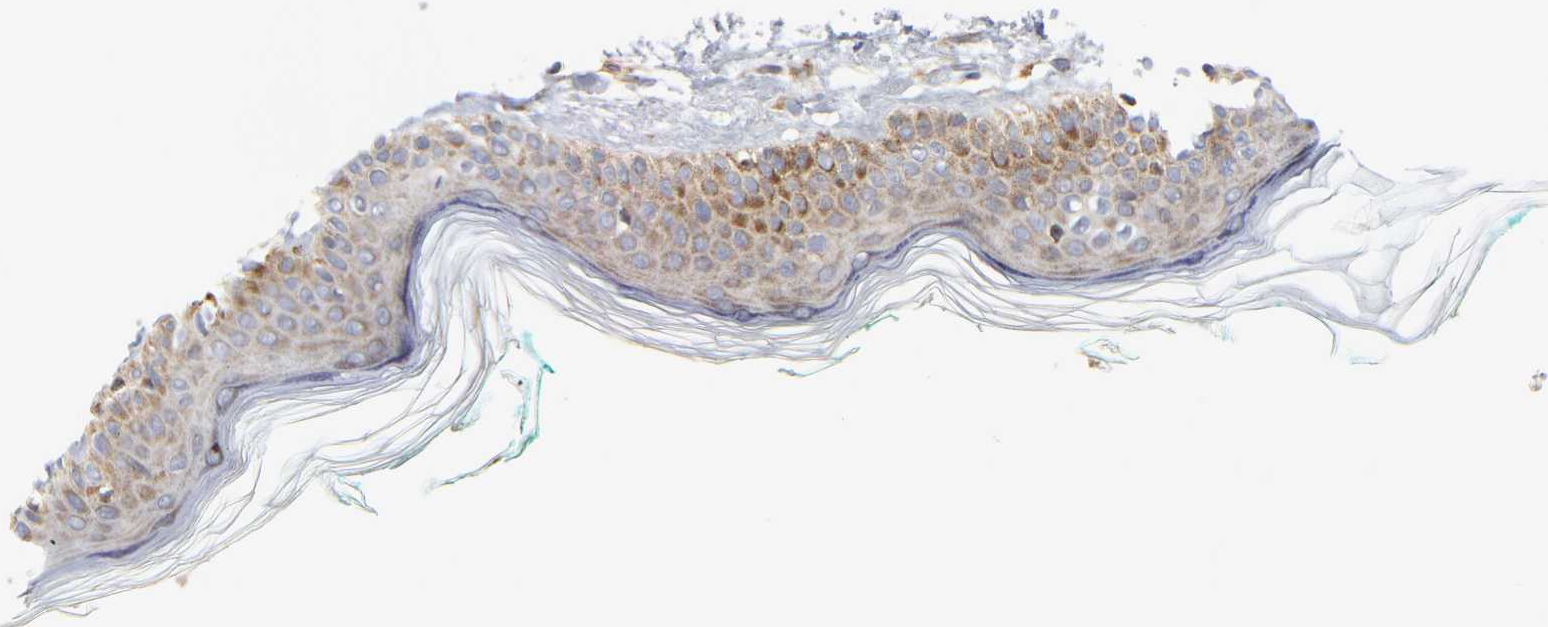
{"staining": {"intensity": "moderate", "quantity": ">75%", "location": "cytoplasmic/membranous"}, "tissue": "skin", "cell_type": "Fibroblasts", "image_type": "normal", "snomed": [{"axis": "morphology", "description": "Normal tissue, NOS"}, {"axis": "topography", "description": "Skin"}], "caption": "IHC of unremarkable human skin shows medium levels of moderate cytoplasmic/membranous positivity in about >75% of fibroblasts.", "gene": "BAX", "patient": {"sex": "male", "age": 71}}